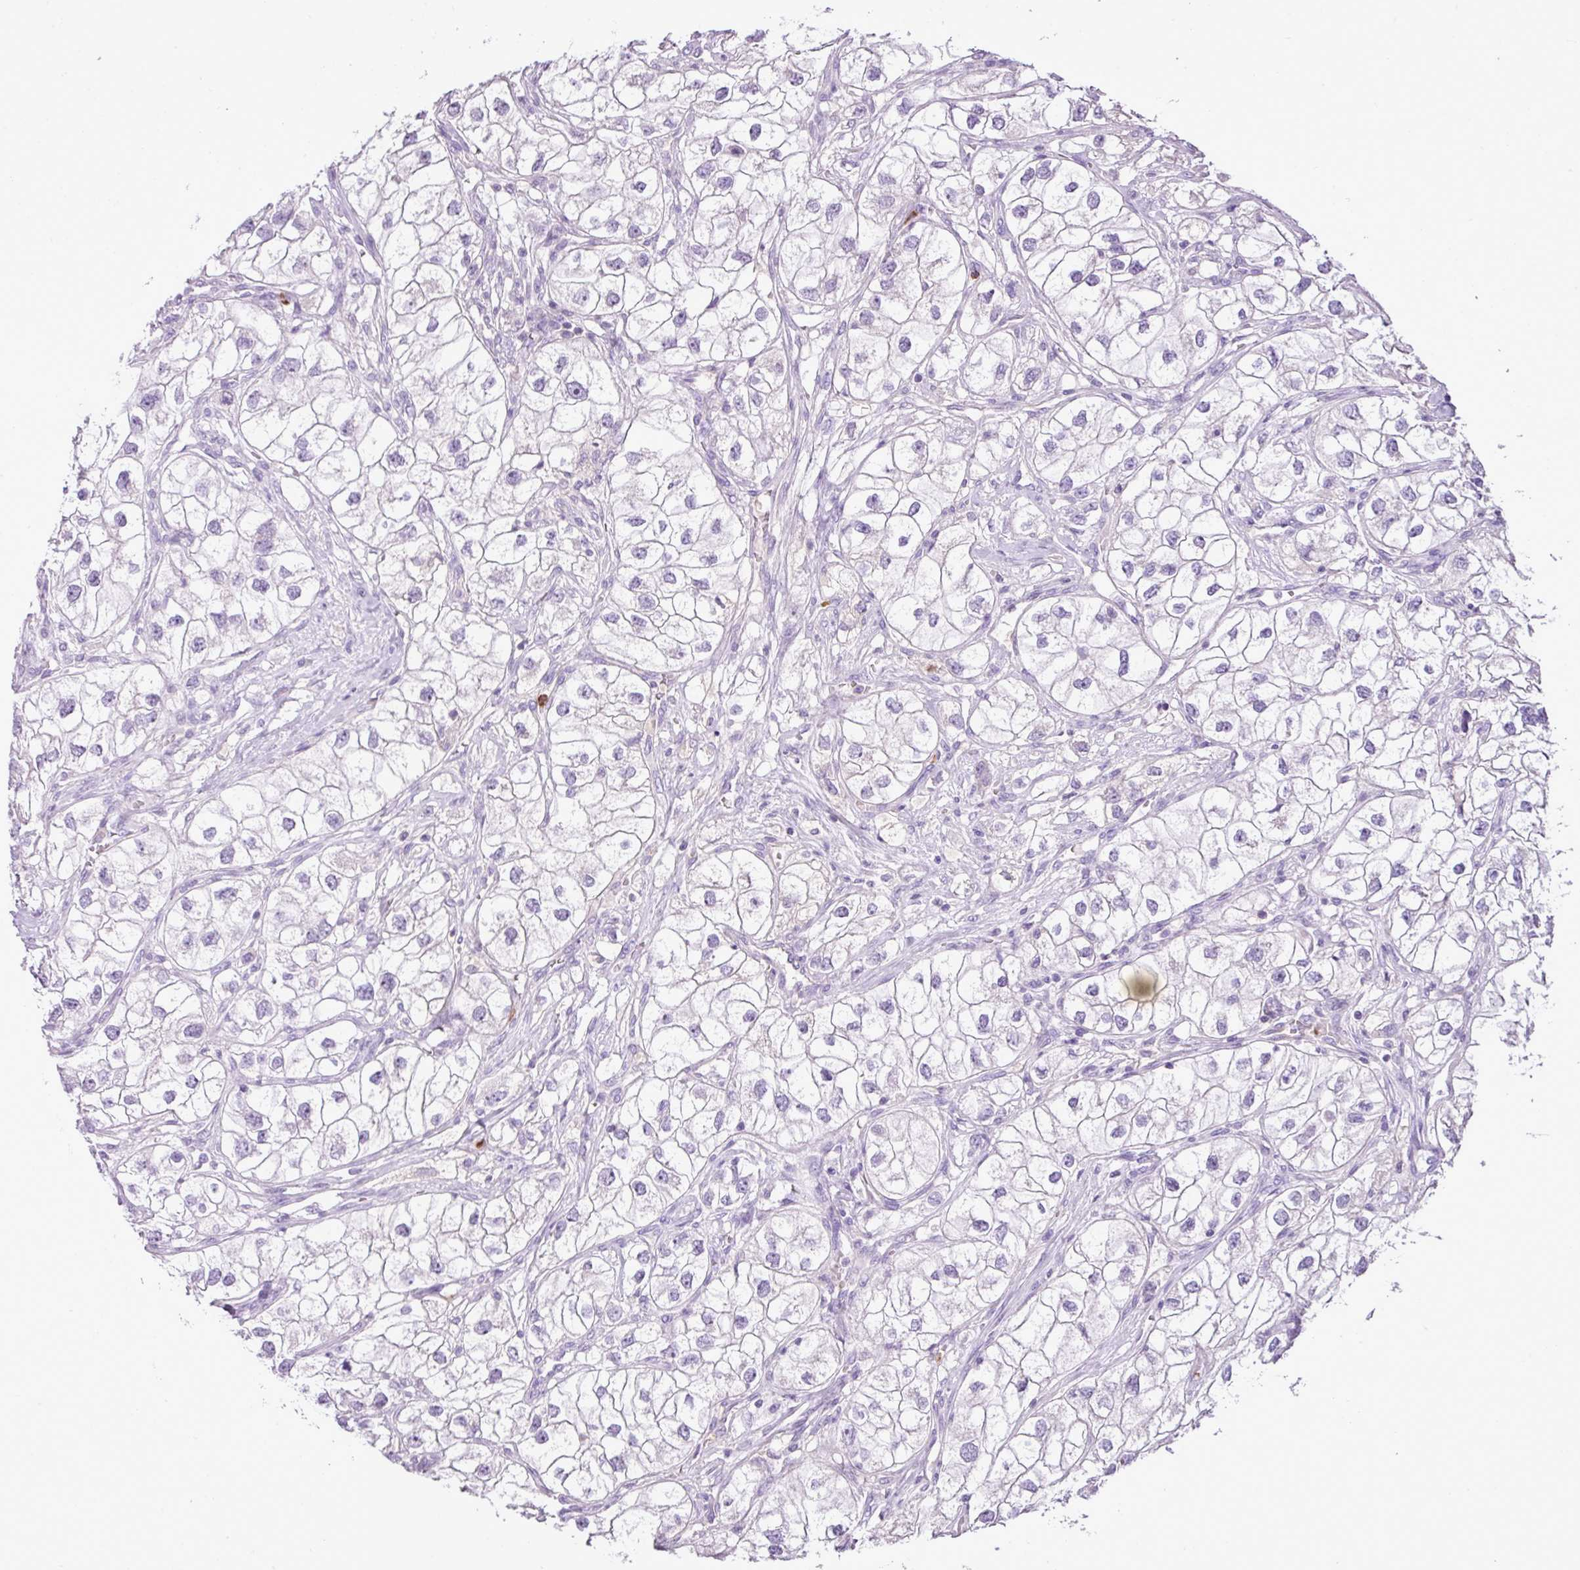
{"staining": {"intensity": "negative", "quantity": "none", "location": "none"}, "tissue": "renal cancer", "cell_type": "Tumor cells", "image_type": "cancer", "snomed": [{"axis": "morphology", "description": "Adenocarcinoma, NOS"}, {"axis": "topography", "description": "Kidney"}], "caption": "DAB (3,3'-diaminobenzidine) immunohistochemical staining of human renal adenocarcinoma displays no significant positivity in tumor cells.", "gene": "HTR3E", "patient": {"sex": "male", "age": 59}}